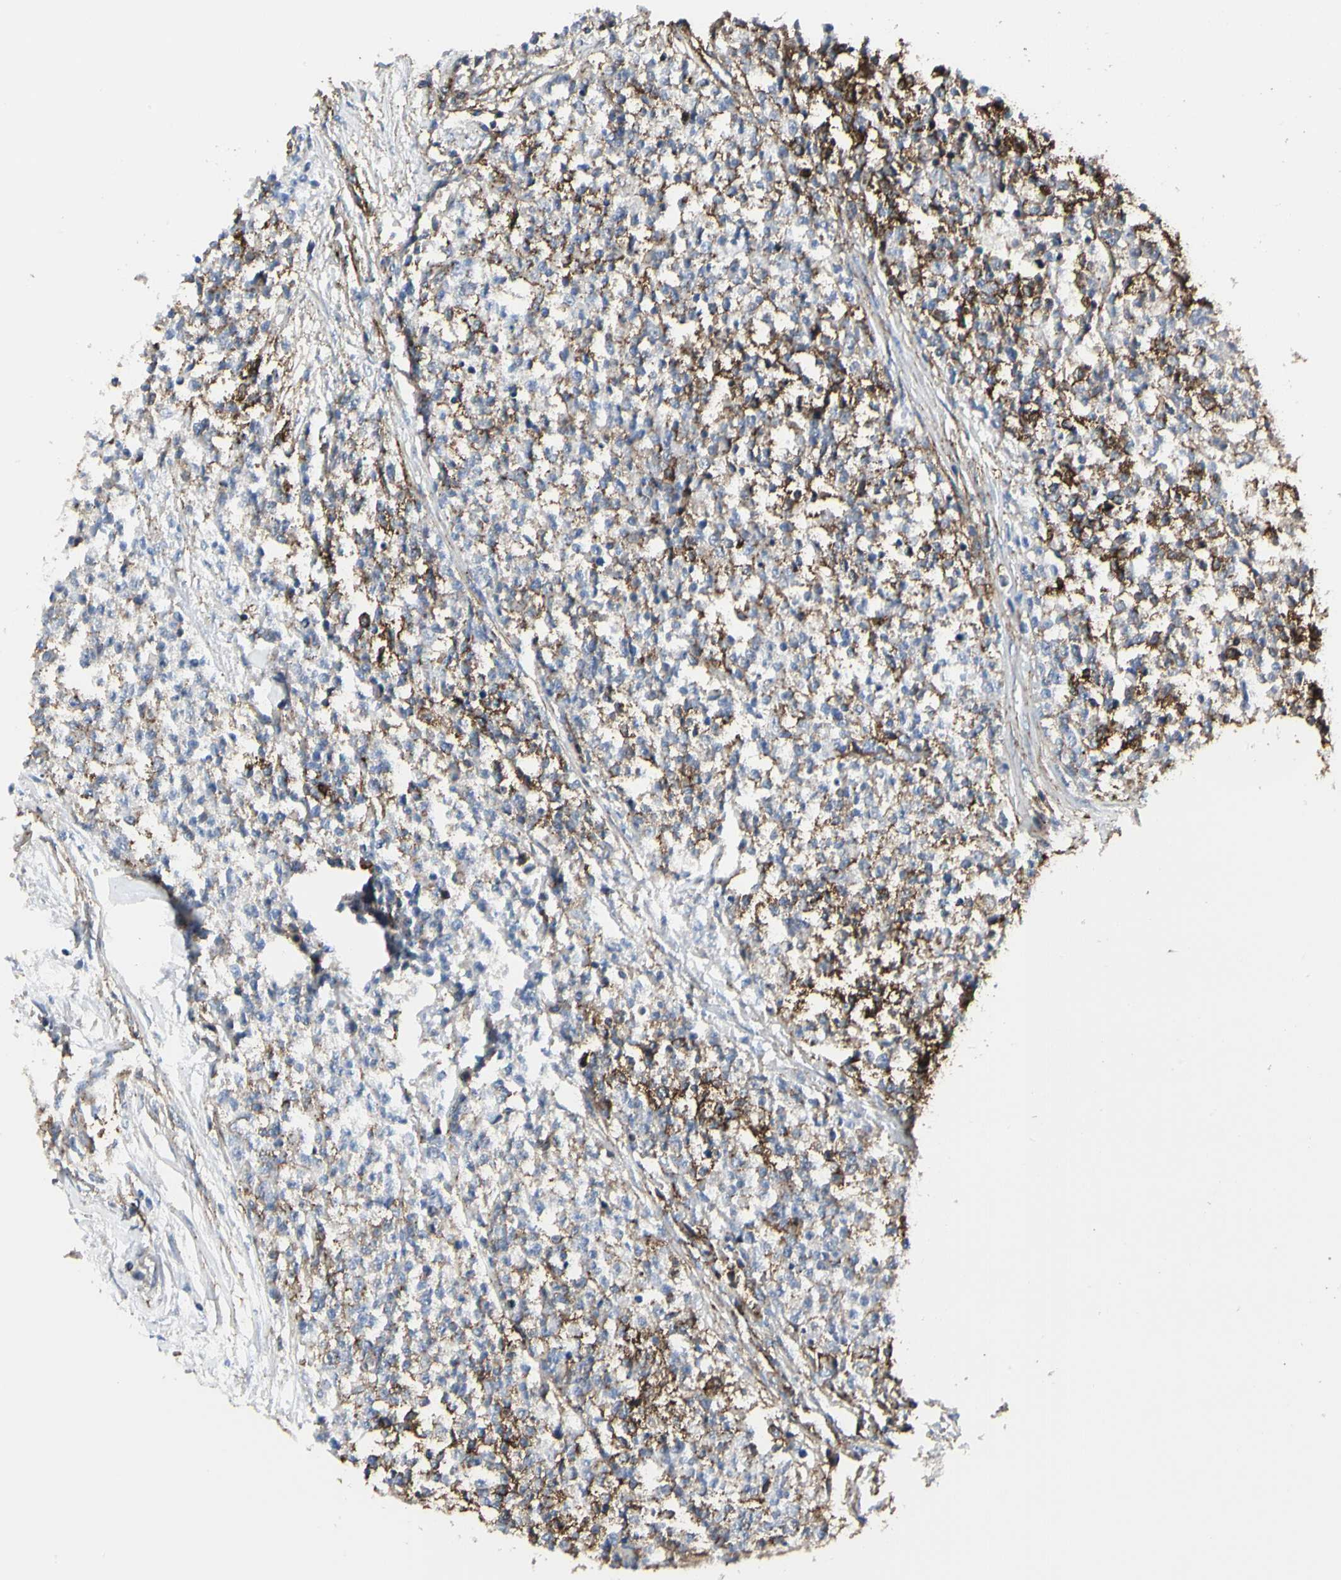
{"staining": {"intensity": "weak", "quantity": "25%-75%", "location": "cytoplasmic/membranous"}, "tissue": "testis cancer", "cell_type": "Tumor cells", "image_type": "cancer", "snomed": [{"axis": "morphology", "description": "Seminoma, NOS"}, {"axis": "topography", "description": "Testis"}], "caption": "Weak cytoplasmic/membranous positivity for a protein is seen in about 25%-75% of tumor cells of testis seminoma using IHC.", "gene": "CLEC2B", "patient": {"sex": "male", "age": 59}}